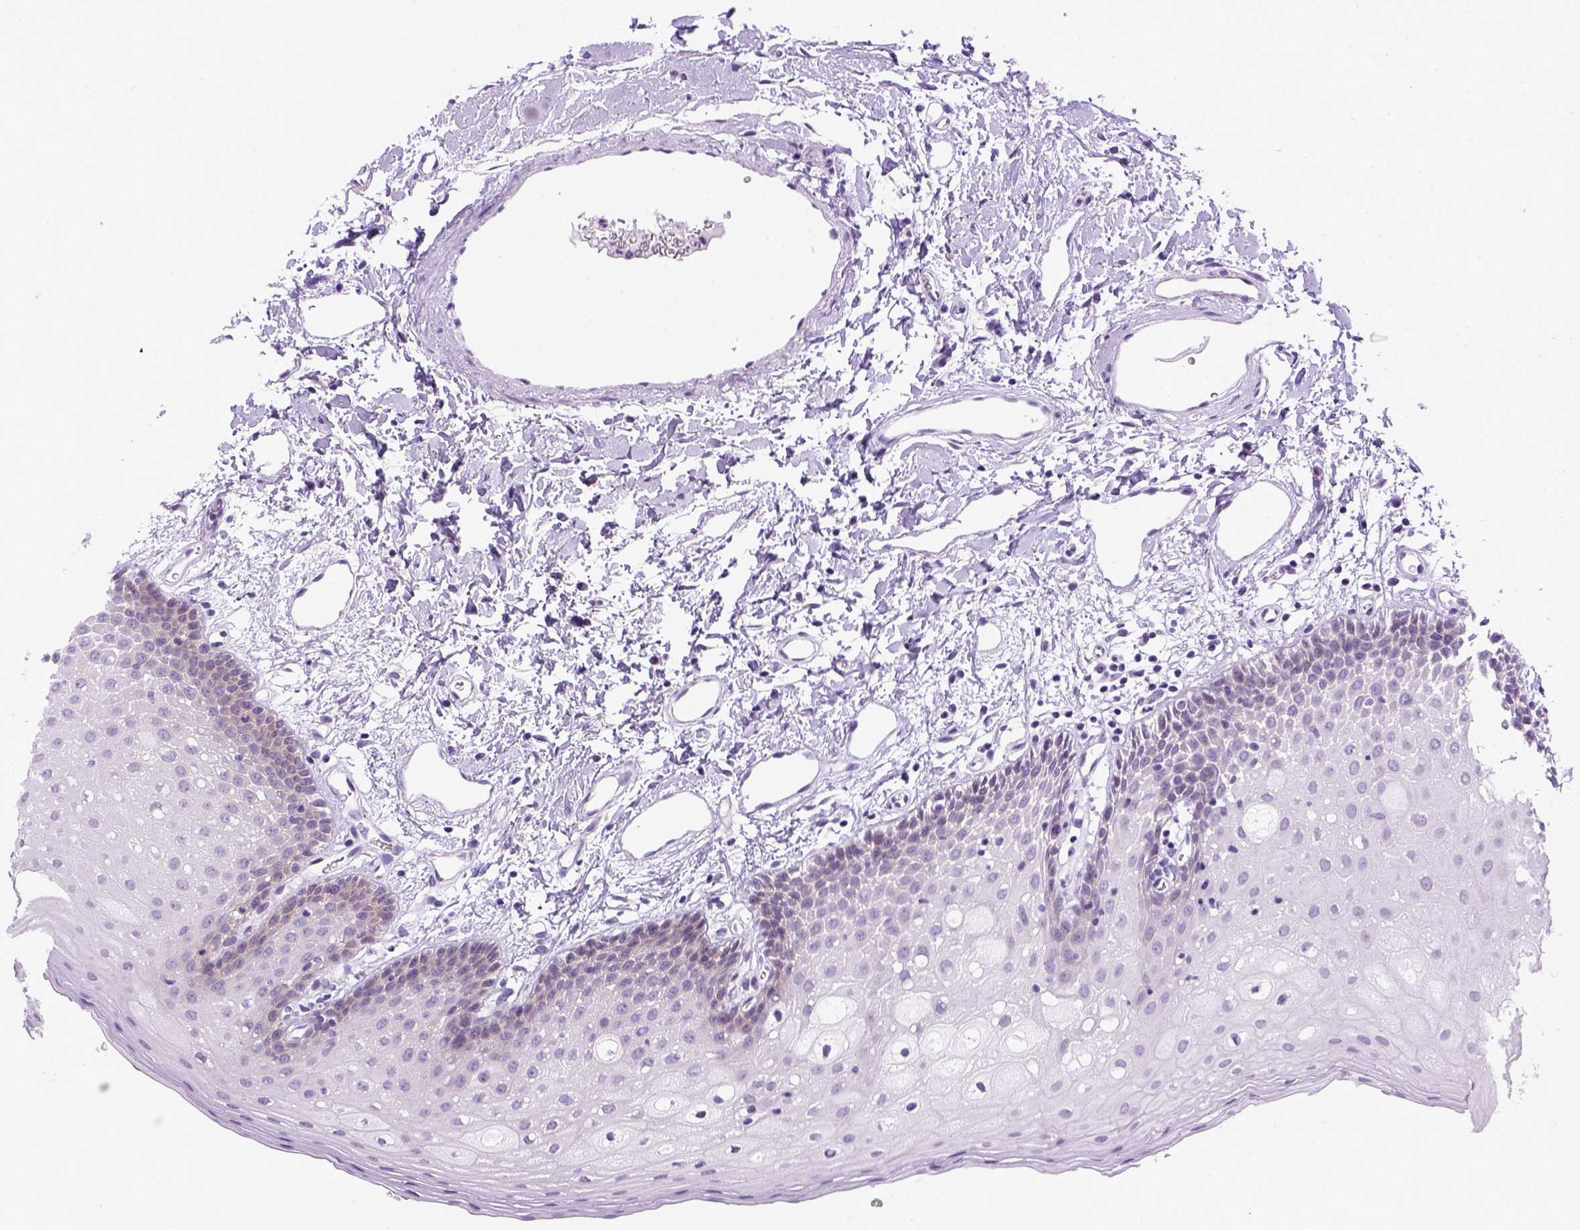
{"staining": {"intensity": "negative", "quantity": "none", "location": "none"}, "tissue": "oral mucosa", "cell_type": "Squamous epithelial cells", "image_type": "normal", "snomed": [{"axis": "morphology", "description": "Normal tissue, NOS"}, {"axis": "topography", "description": "Oral tissue"}], "caption": "Micrograph shows no protein positivity in squamous epithelial cells of unremarkable oral mucosa.", "gene": "FAM184B", "patient": {"sex": "female", "age": 43}}